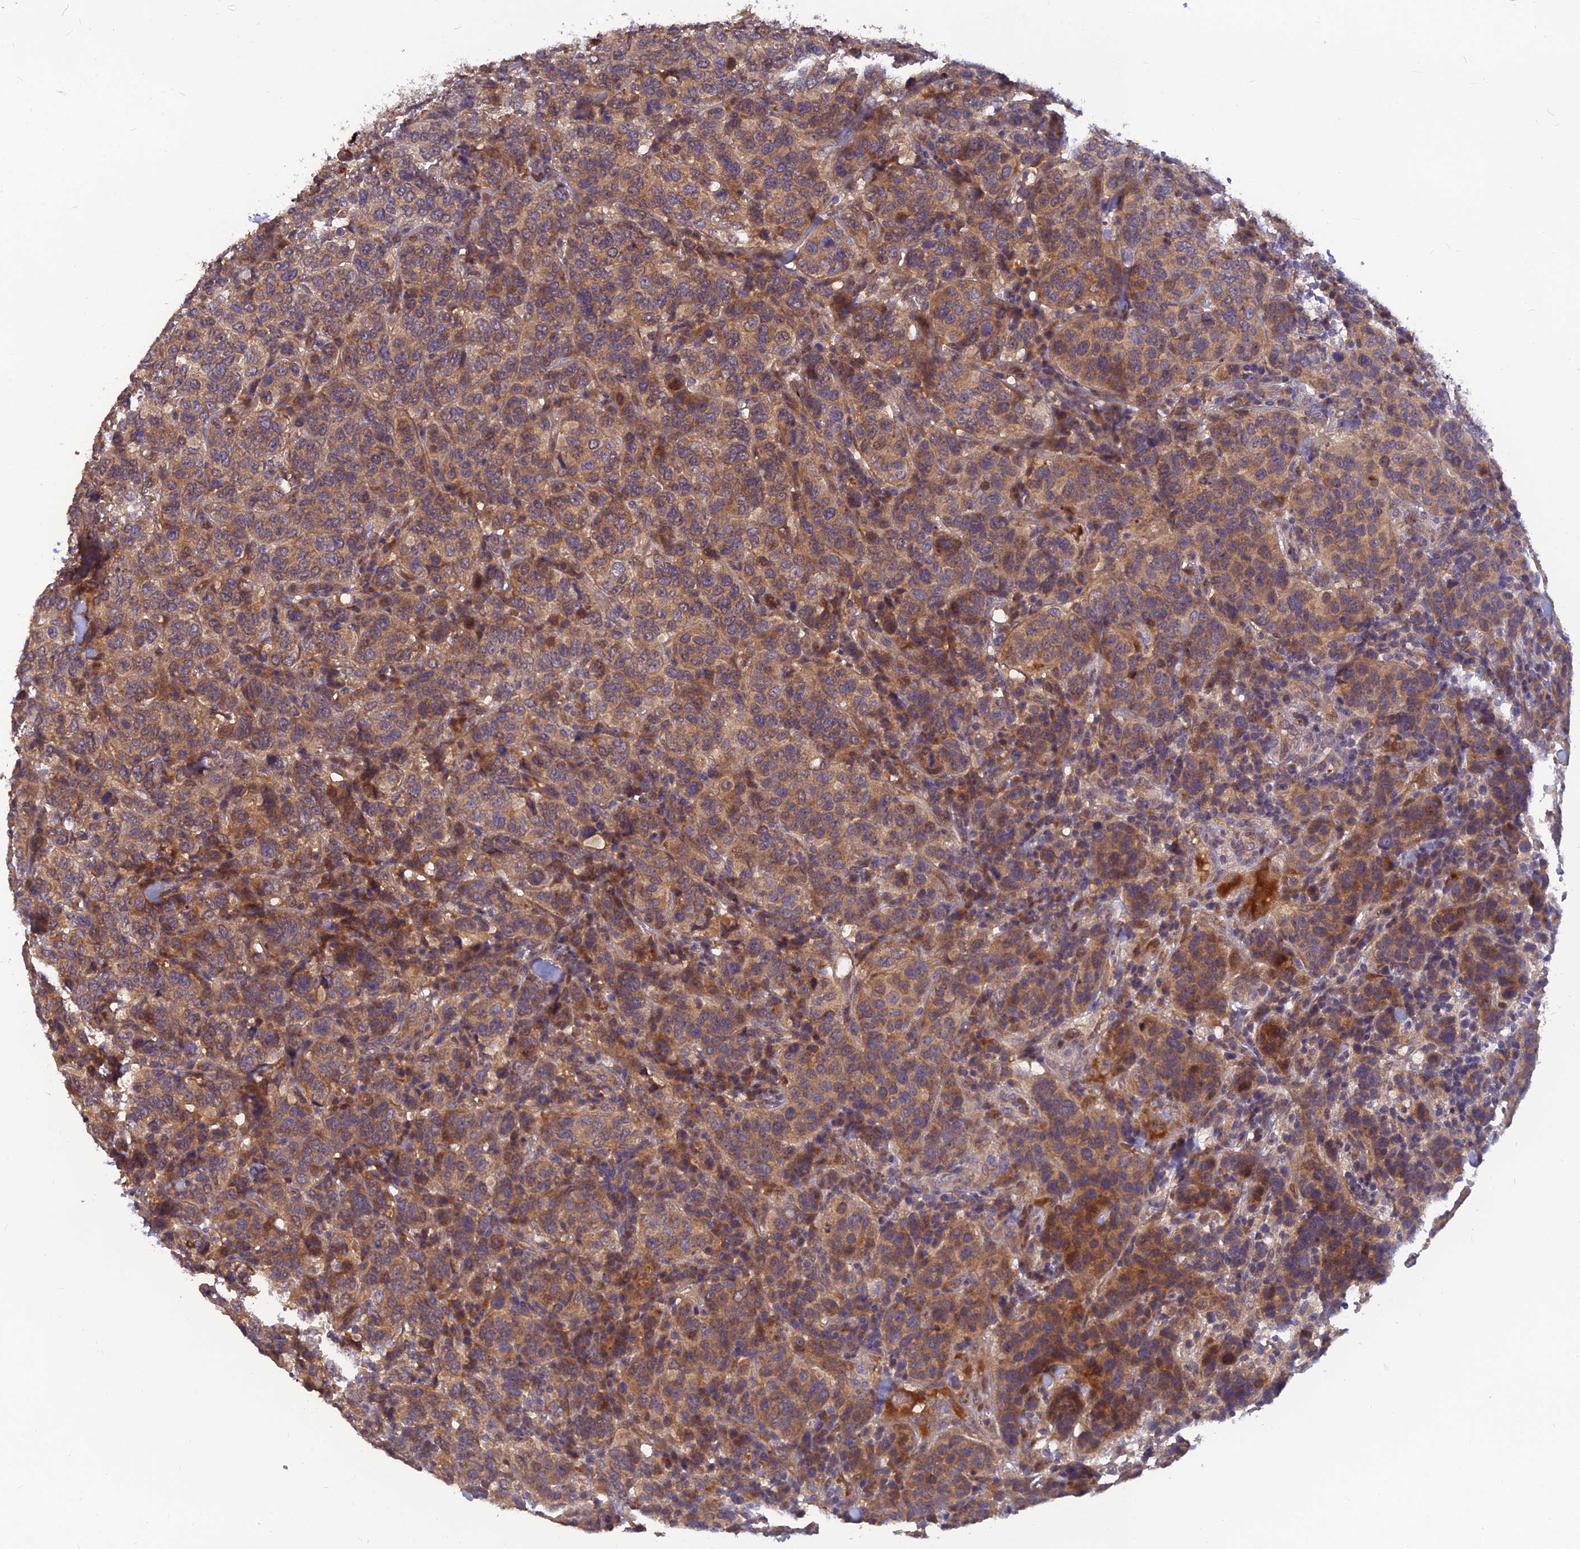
{"staining": {"intensity": "moderate", "quantity": "25%-75%", "location": "cytoplasmic/membranous"}, "tissue": "breast cancer", "cell_type": "Tumor cells", "image_type": "cancer", "snomed": [{"axis": "morphology", "description": "Duct carcinoma"}, {"axis": "topography", "description": "Breast"}], "caption": "Human breast cancer (invasive ductal carcinoma) stained with a protein marker exhibits moderate staining in tumor cells.", "gene": "FAM151B", "patient": {"sex": "female", "age": 55}}